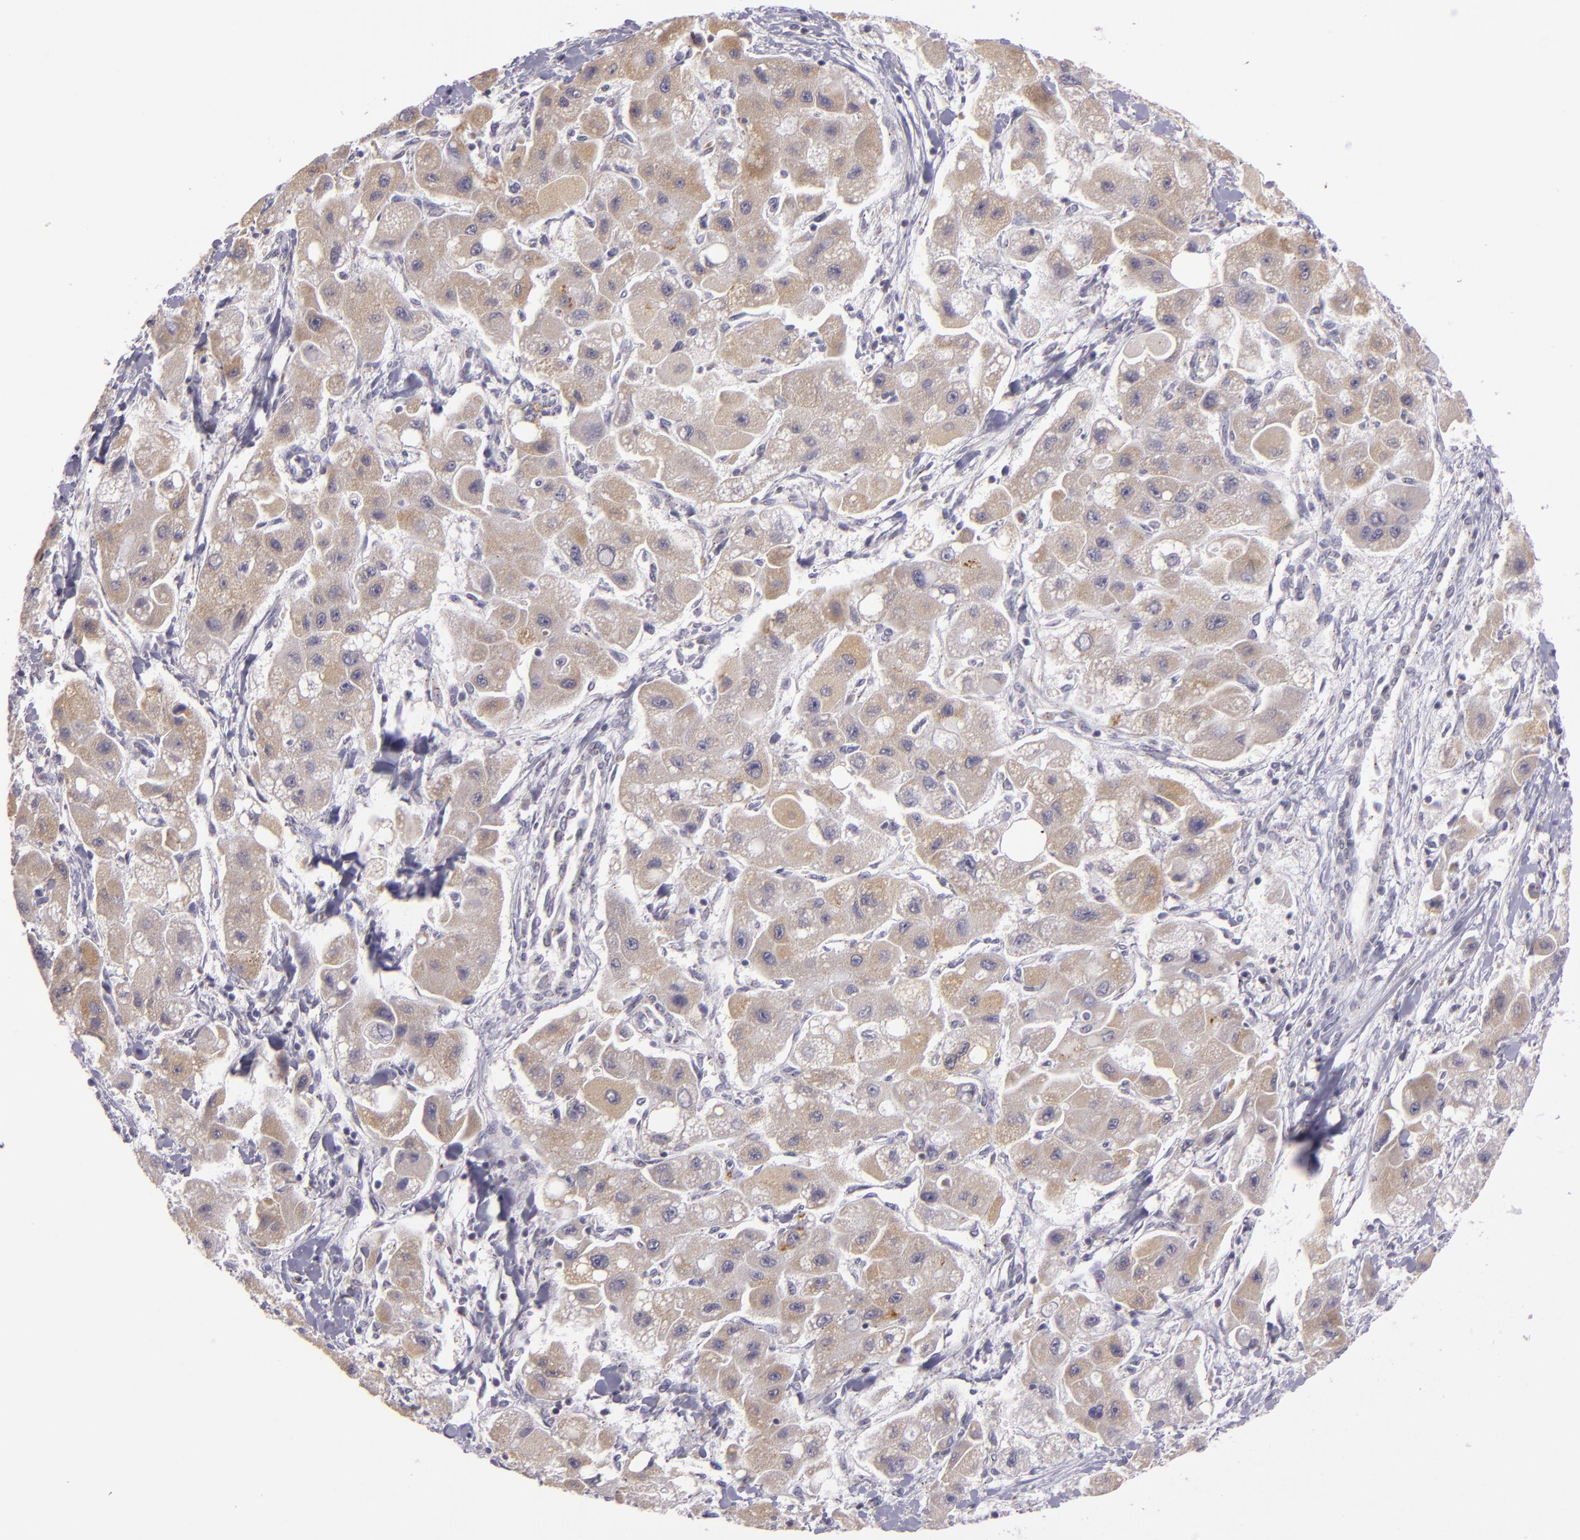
{"staining": {"intensity": "weak", "quantity": ">75%", "location": "cytoplasmic/membranous"}, "tissue": "liver cancer", "cell_type": "Tumor cells", "image_type": "cancer", "snomed": [{"axis": "morphology", "description": "Carcinoma, Hepatocellular, NOS"}, {"axis": "topography", "description": "Liver"}], "caption": "An immunohistochemistry micrograph of neoplastic tissue is shown. Protein staining in brown labels weak cytoplasmic/membranous positivity in liver cancer (hepatocellular carcinoma) within tumor cells. (Stains: DAB (3,3'-diaminobenzidine) in brown, nuclei in blue, Microscopy: brightfield microscopy at high magnification).", "gene": "CILK1", "patient": {"sex": "male", "age": 24}}